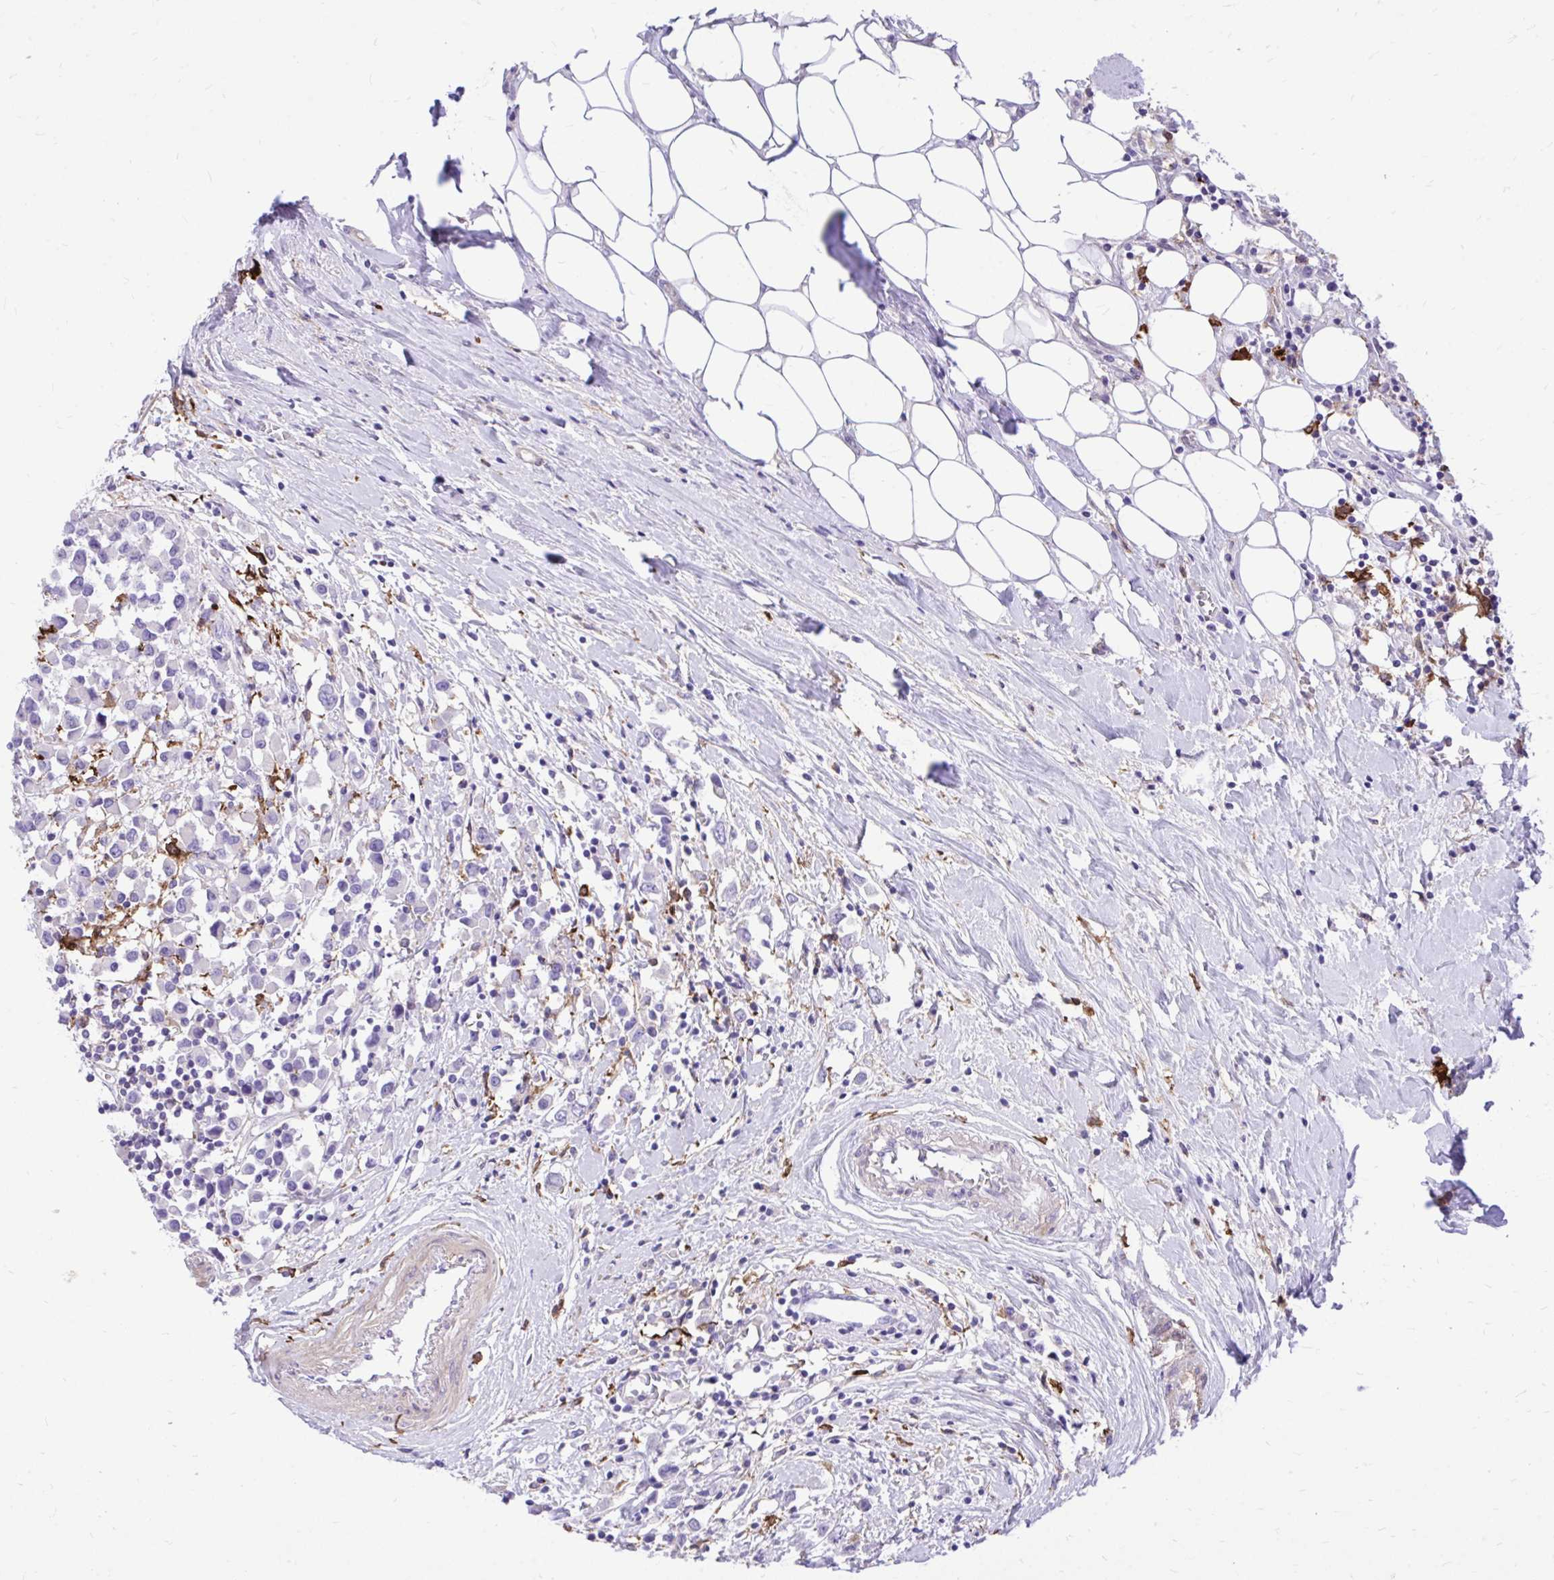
{"staining": {"intensity": "negative", "quantity": "none", "location": "none"}, "tissue": "breast cancer", "cell_type": "Tumor cells", "image_type": "cancer", "snomed": [{"axis": "morphology", "description": "Duct carcinoma"}, {"axis": "topography", "description": "Breast"}], "caption": "DAB immunohistochemical staining of human breast cancer reveals no significant expression in tumor cells.", "gene": "TLR7", "patient": {"sex": "female", "age": 61}}